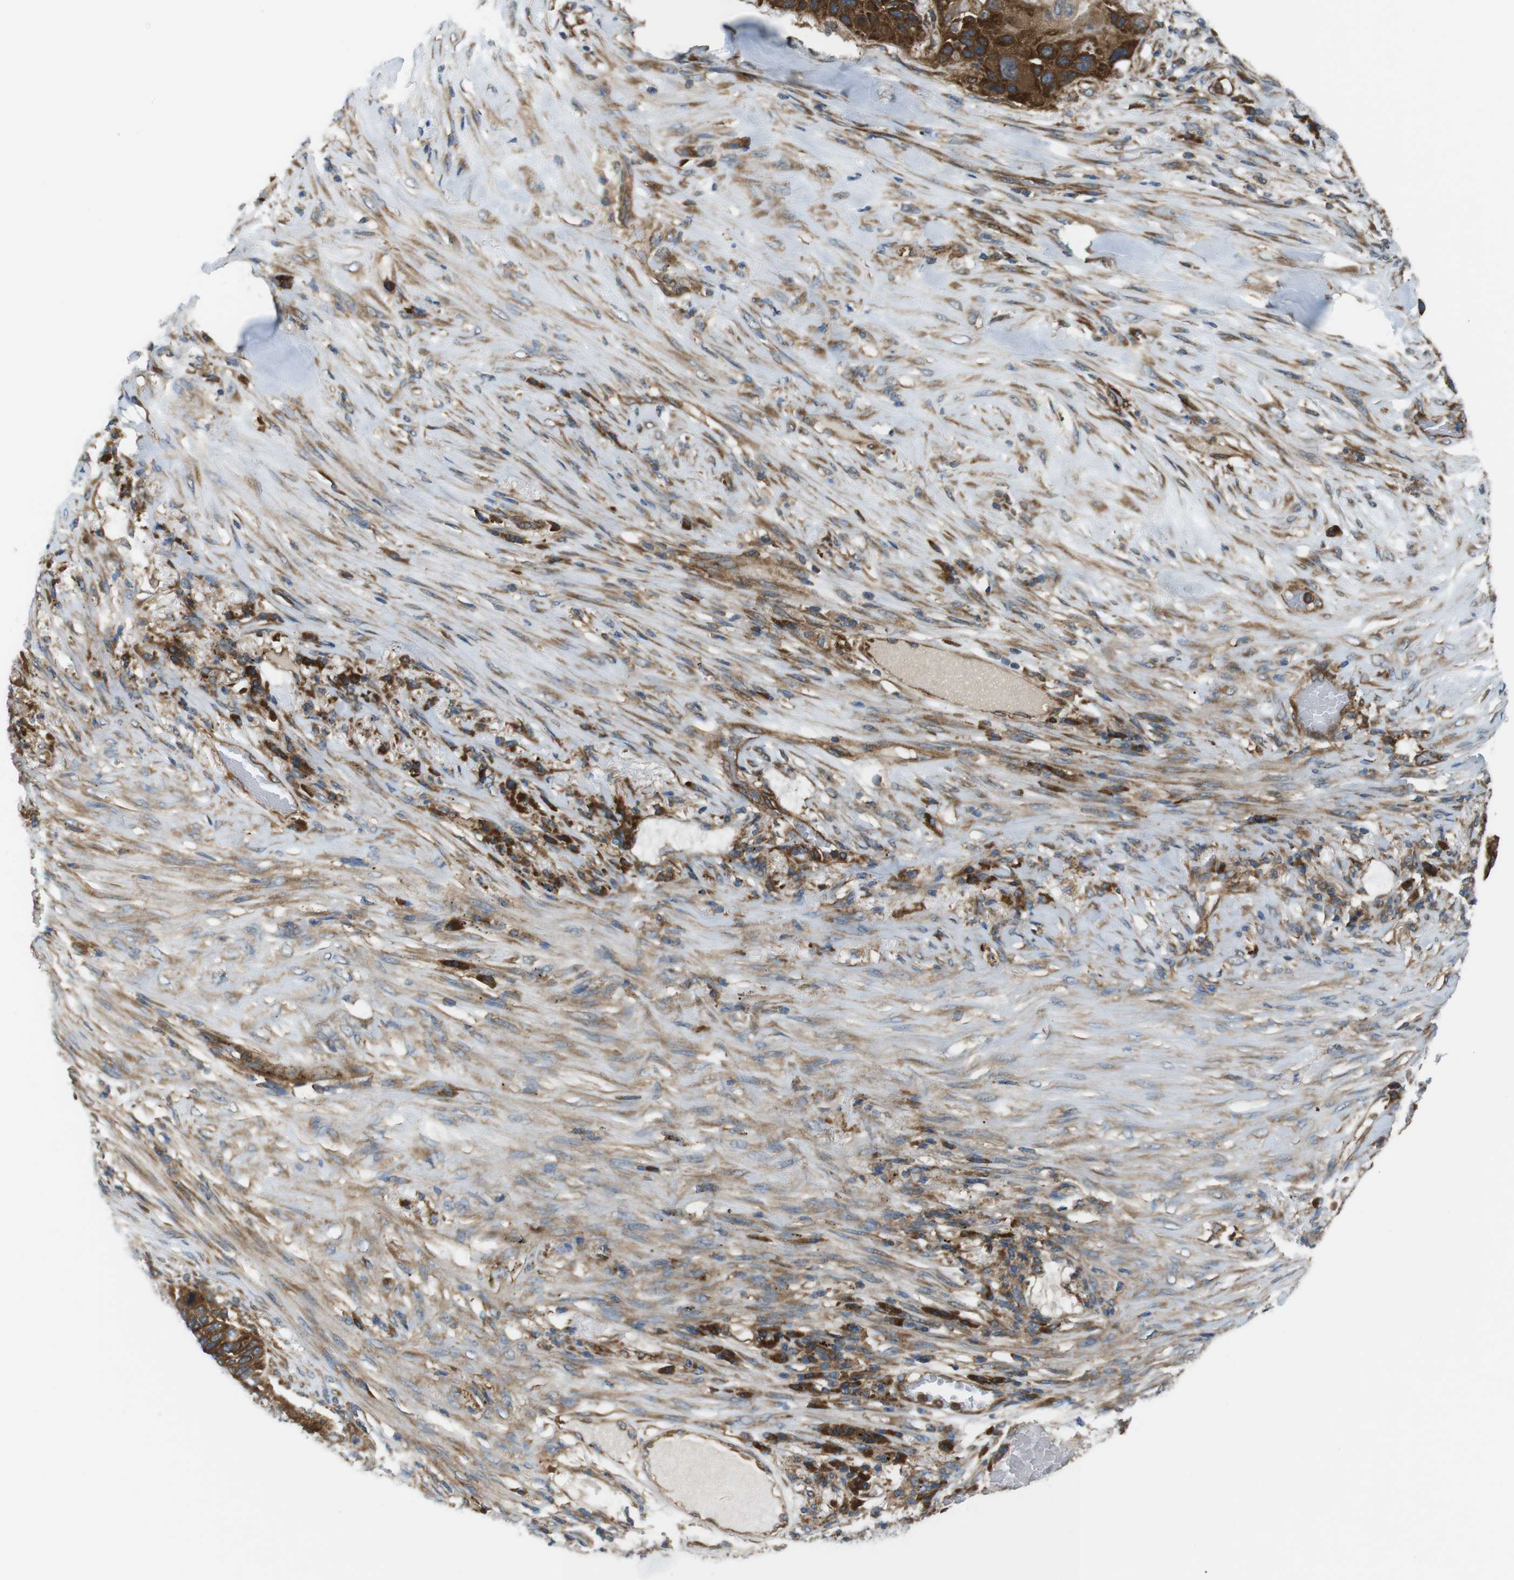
{"staining": {"intensity": "strong", "quantity": ">75%", "location": "cytoplasmic/membranous"}, "tissue": "lung cancer", "cell_type": "Tumor cells", "image_type": "cancer", "snomed": [{"axis": "morphology", "description": "Squamous cell carcinoma, NOS"}, {"axis": "topography", "description": "Lung"}], "caption": "About >75% of tumor cells in squamous cell carcinoma (lung) display strong cytoplasmic/membranous protein expression as visualized by brown immunohistochemical staining.", "gene": "TSC1", "patient": {"sex": "male", "age": 57}}